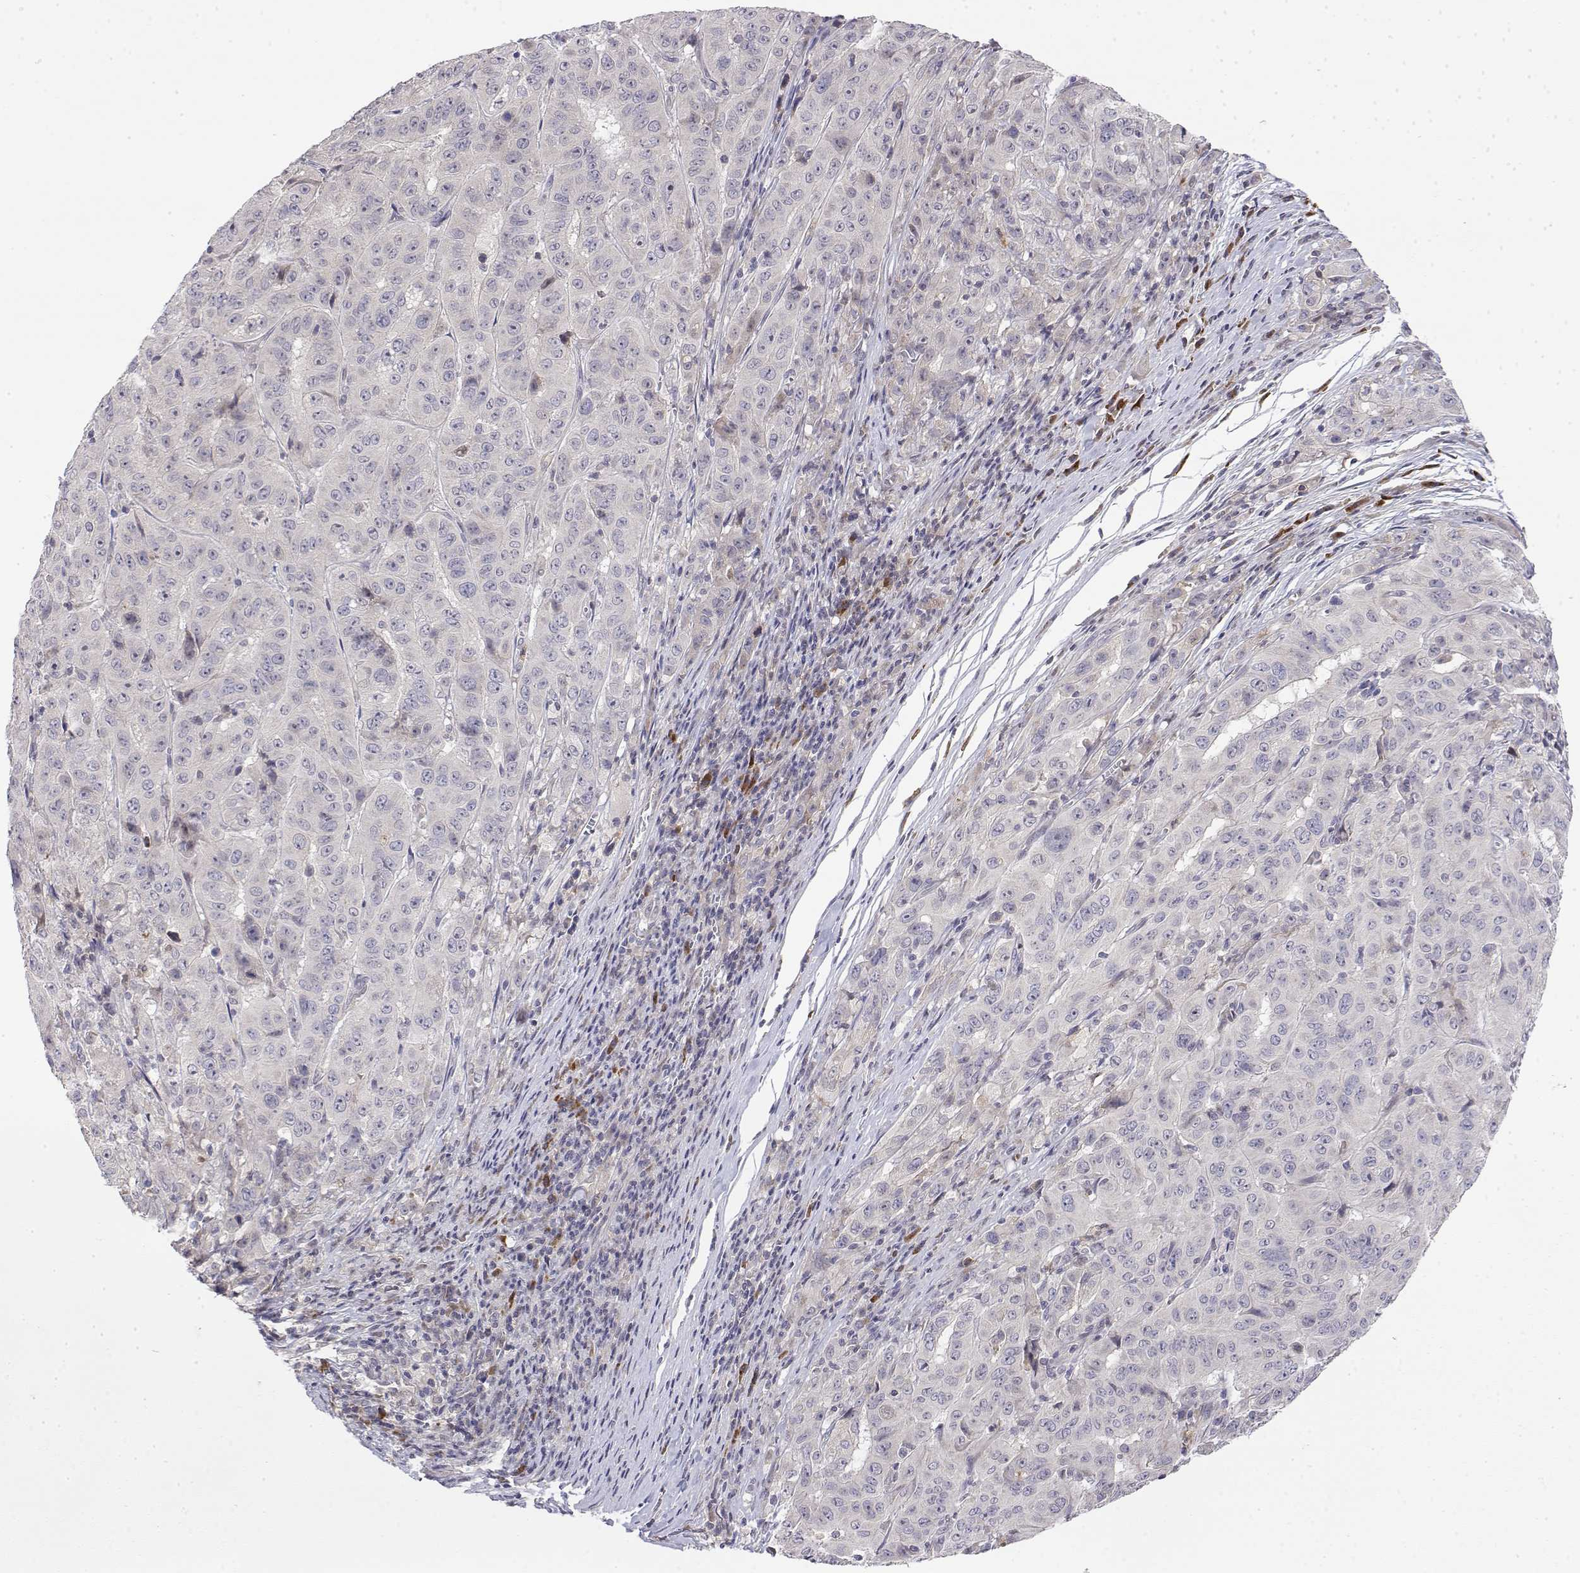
{"staining": {"intensity": "negative", "quantity": "none", "location": "none"}, "tissue": "pancreatic cancer", "cell_type": "Tumor cells", "image_type": "cancer", "snomed": [{"axis": "morphology", "description": "Adenocarcinoma, NOS"}, {"axis": "topography", "description": "Pancreas"}], "caption": "High power microscopy micrograph of an immunohistochemistry image of pancreatic cancer, revealing no significant positivity in tumor cells.", "gene": "IGFBP4", "patient": {"sex": "male", "age": 63}}